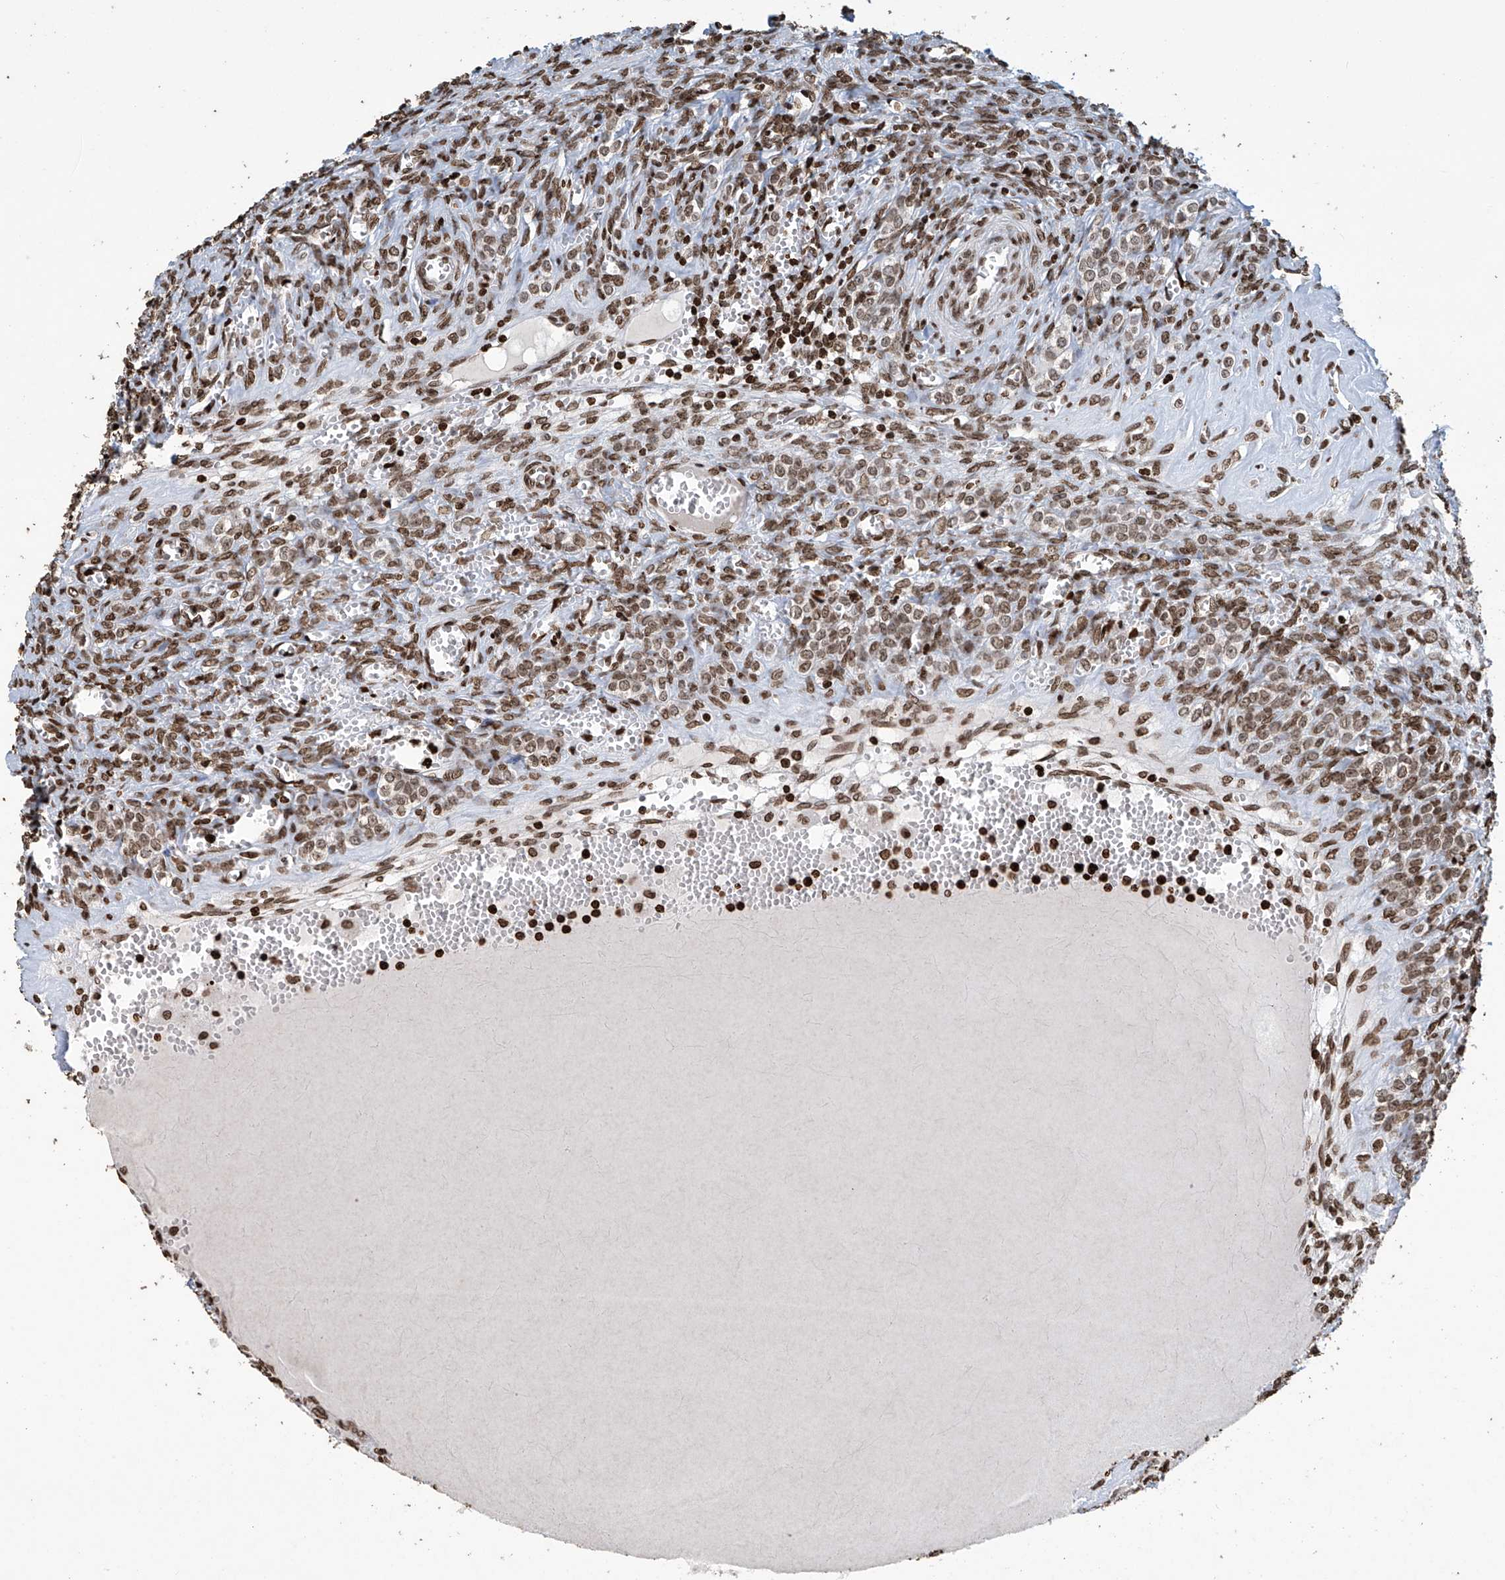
{"staining": {"intensity": "strong", "quantity": ">75%", "location": "nuclear"}, "tissue": "ovary", "cell_type": "Ovarian stroma cells", "image_type": "normal", "snomed": [{"axis": "morphology", "description": "Normal tissue, NOS"}, {"axis": "topography", "description": "Ovary"}], "caption": "A high-resolution photomicrograph shows IHC staining of normal ovary, which exhibits strong nuclear expression in approximately >75% of ovarian stroma cells.", "gene": "H4C16", "patient": {"sex": "female", "age": 41}}